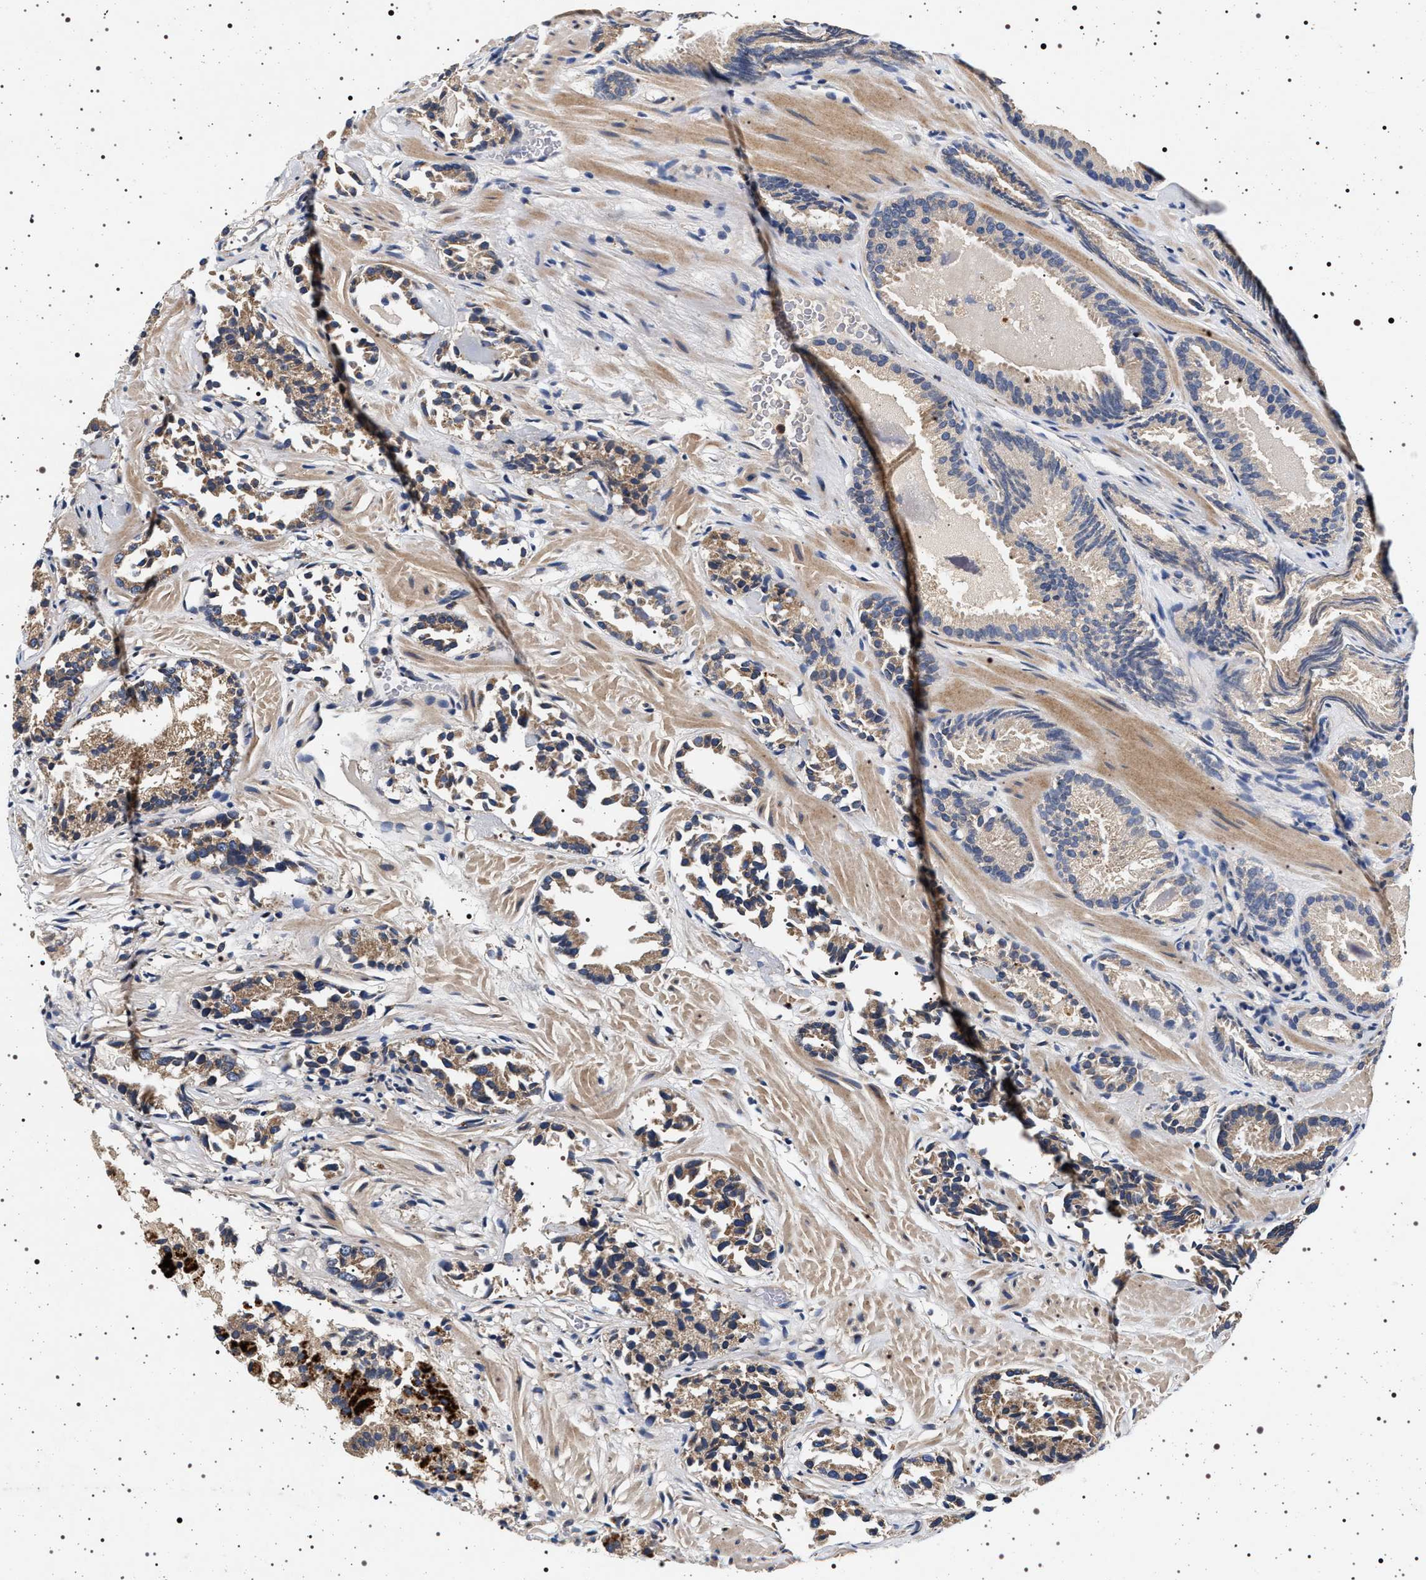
{"staining": {"intensity": "moderate", "quantity": ">75%", "location": "cytoplasmic/membranous"}, "tissue": "prostate cancer", "cell_type": "Tumor cells", "image_type": "cancer", "snomed": [{"axis": "morphology", "description": "Adenocarcinoma, Low grade"}, {"axis": "topography", "description": "Prostate"}], "caption": "Immunohistochemical staining of prostate low-grade adenocarcinoma exhibits moderate cytoplasmic/membranous protein staining in about >75% of tumor cells.", "gene": "DCBLD2", "patient": {"sex": "male", "age": 51}}